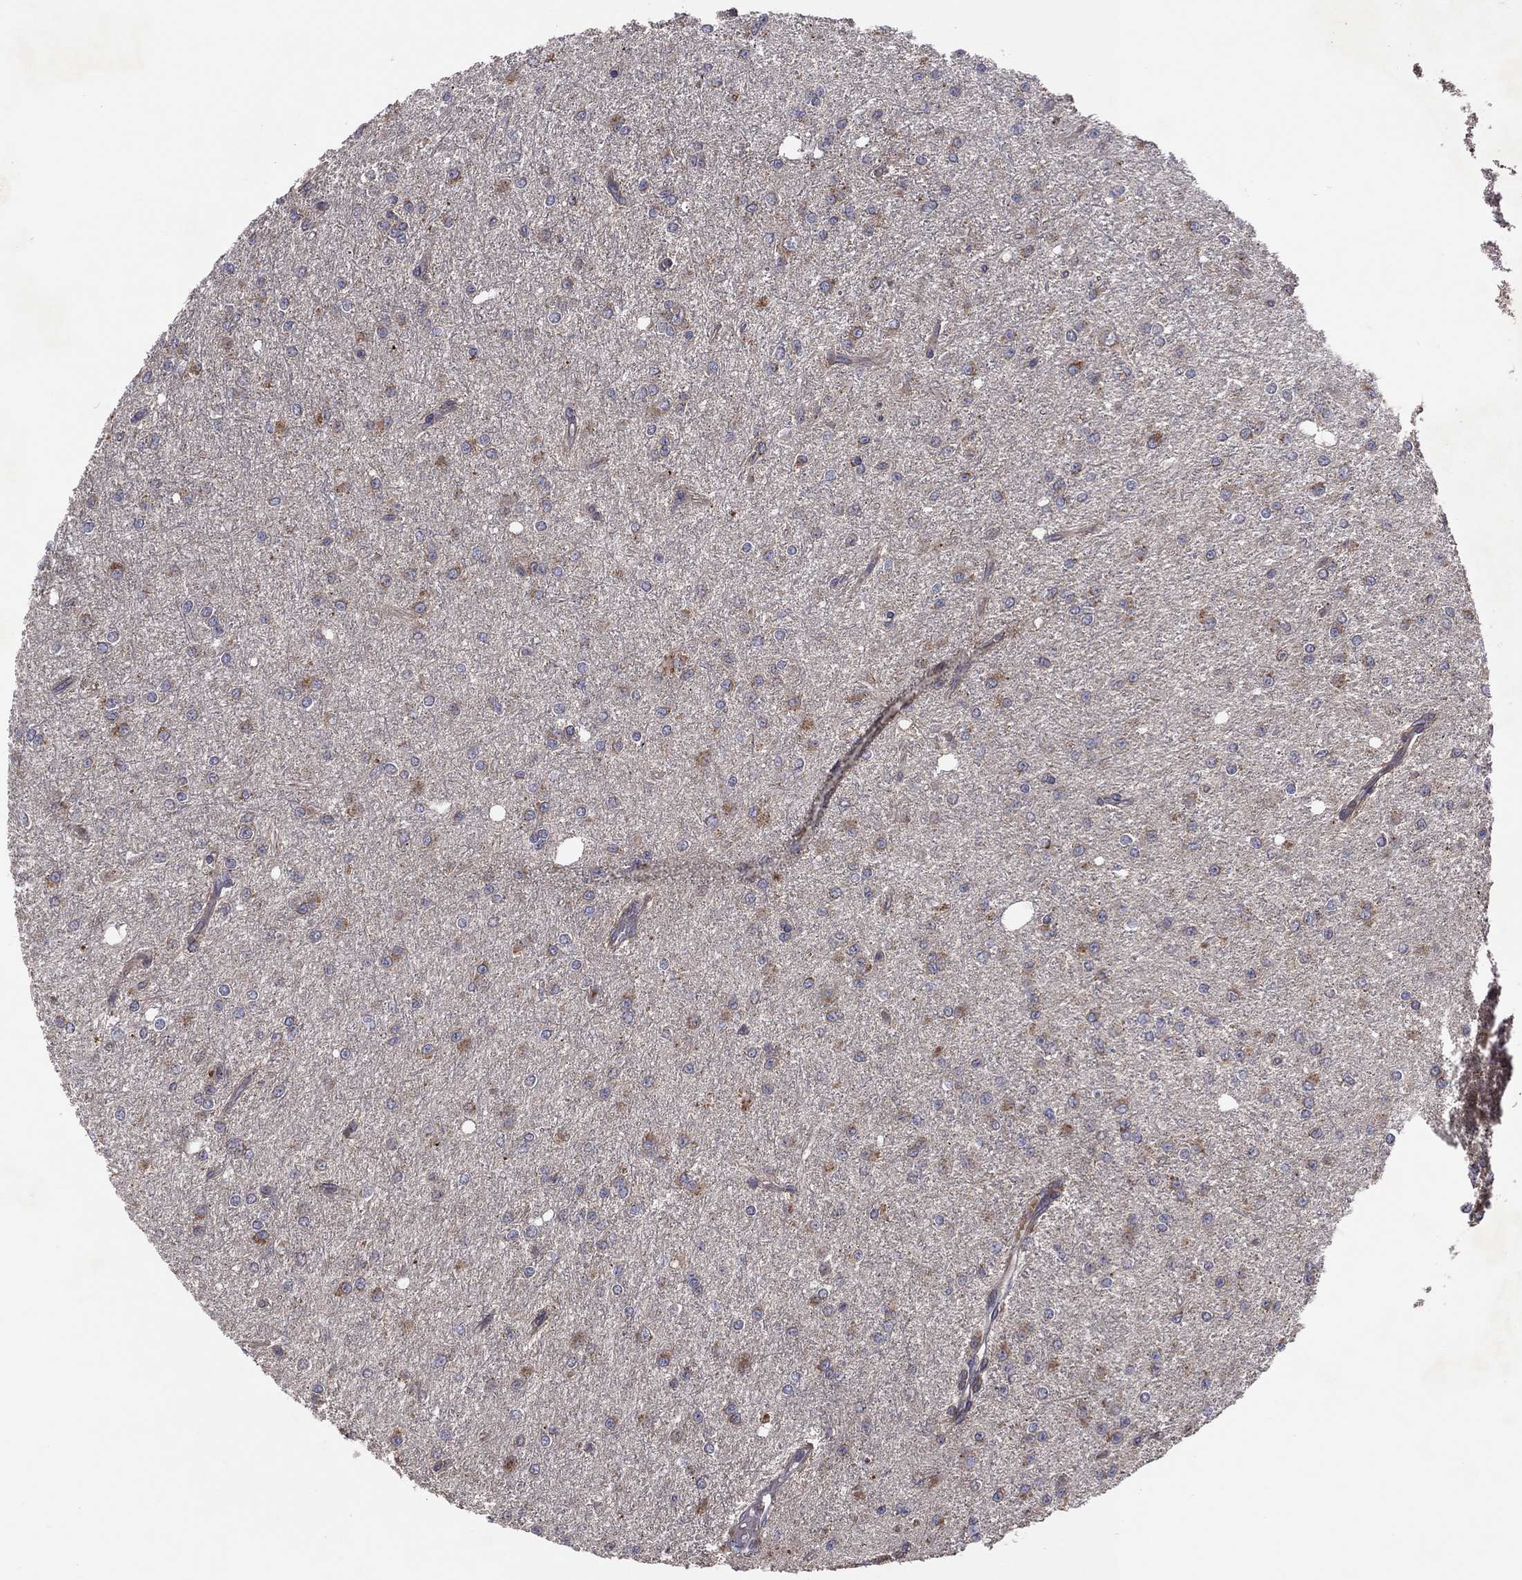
{"staining": {"intensity": "moderate", "quantity": "25%-75%", "location": "cytoplasmic/membranous"}, "tissue": "glioma", "cell_type": "Tumor cells", "image_type": "cancer", "snomed": [{"axis": "morphology", "description": "Glioma, malignant, Low grade"}, {"axis": "topography", "description": "Brain"}], "caption": "Immunohistochemical staining of low-grade glioma (malignant) displays medium levels of moderate cytoplasmic/membranous staining in about 25%-75% of tumor cells. (Brightfield microscopy of DAB IHC at high magnification).", "gene": "STARD3", "patient": {"sex": "male", "age": 27}}